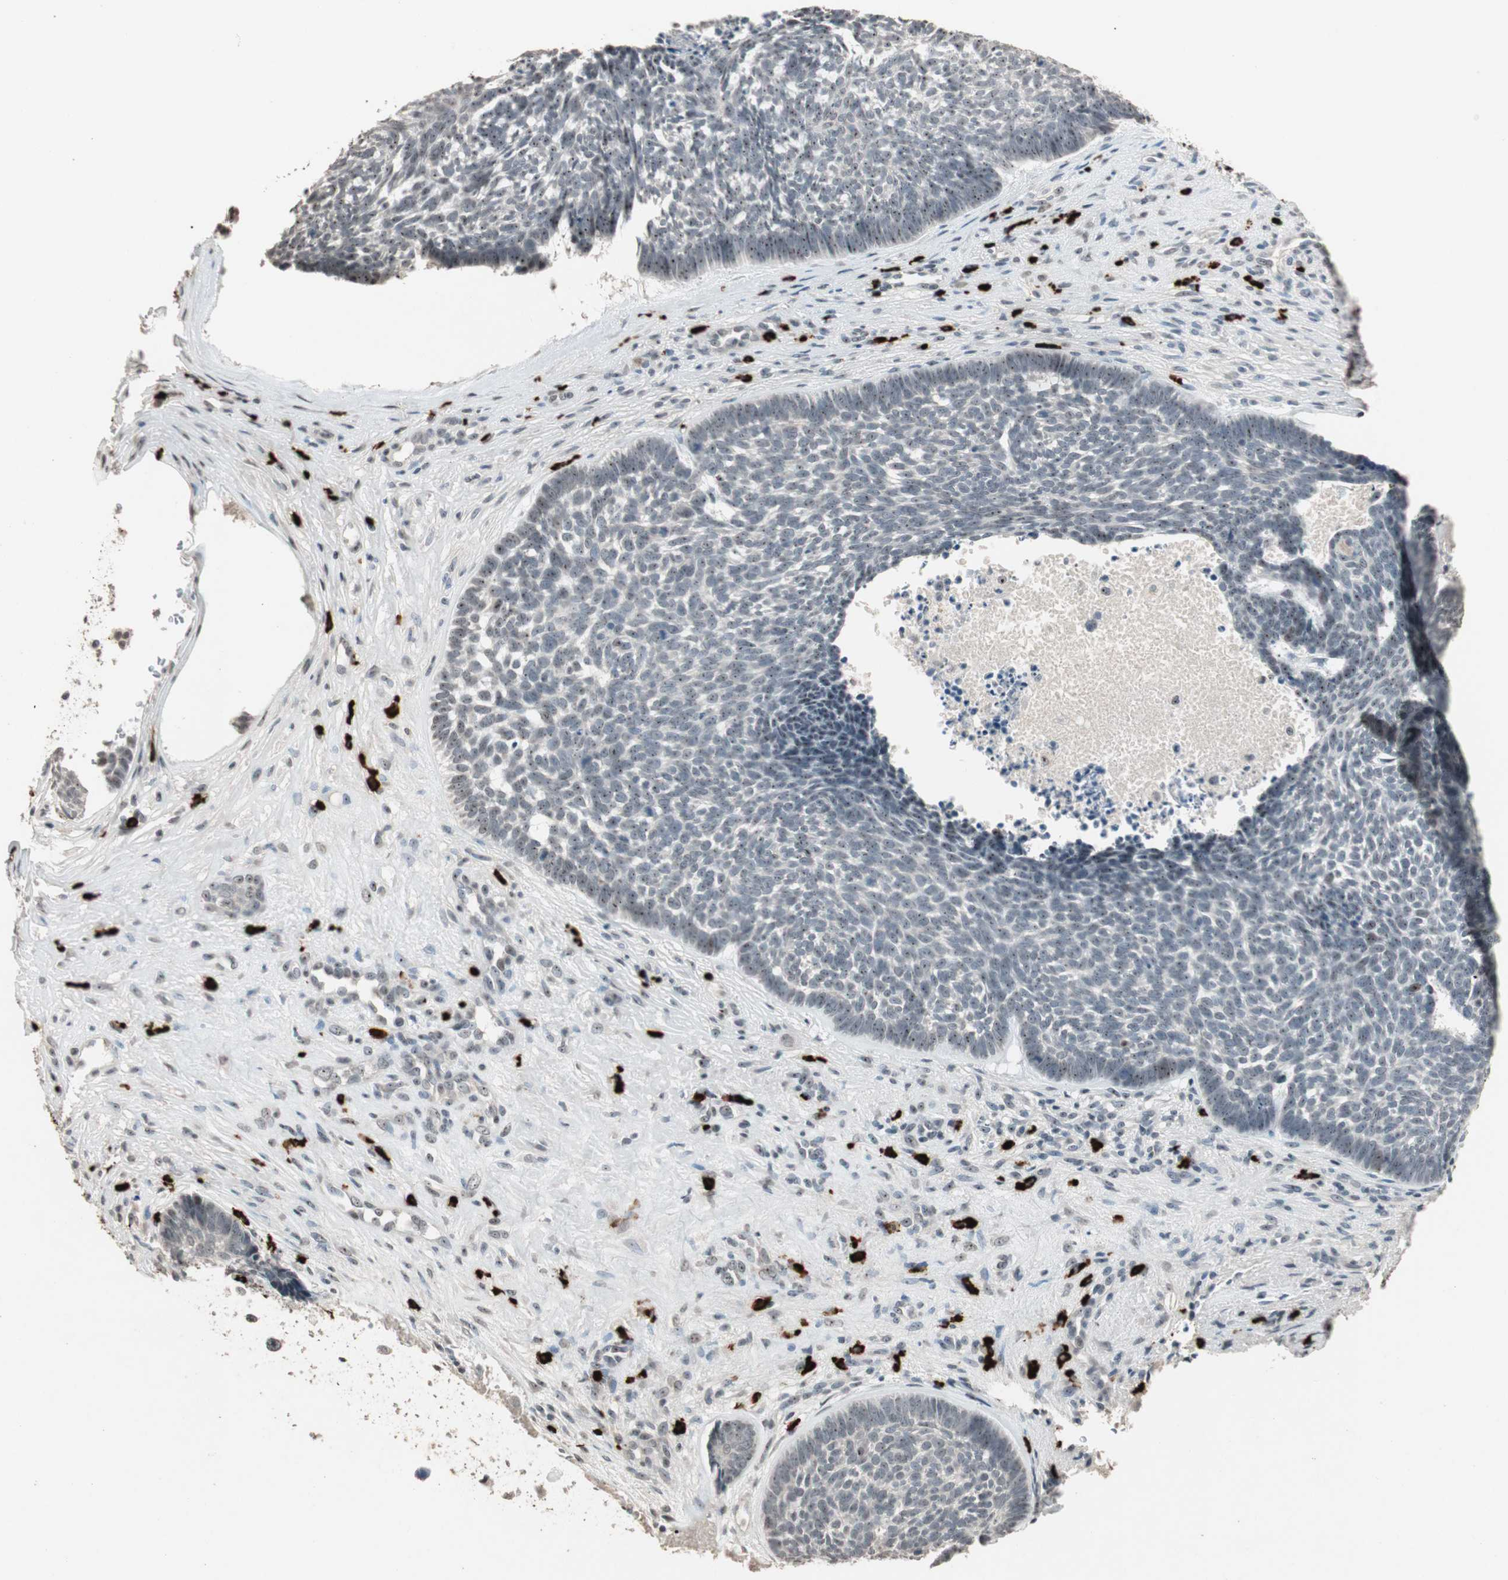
{"staining": {"intensity": "weak", "quantity": ">75%", "location": "nuclear"}, "tissue": "skin cancer", "cell_type": "Tumor cells", "image_type": "cancer", "snomed": [{"axis": "morphology", "description": "Basal cell carcinoma"}, {"axis": "topography", "description": "Skin"}], "caption": "Approximately >75% of tumor cells in human skin basal cell carcinoma show weak nuclear protein expression as visualized by brown immunohistochemical staining.", "gene": "ETV4", "patient": {"sex": "male", "age": 84}}